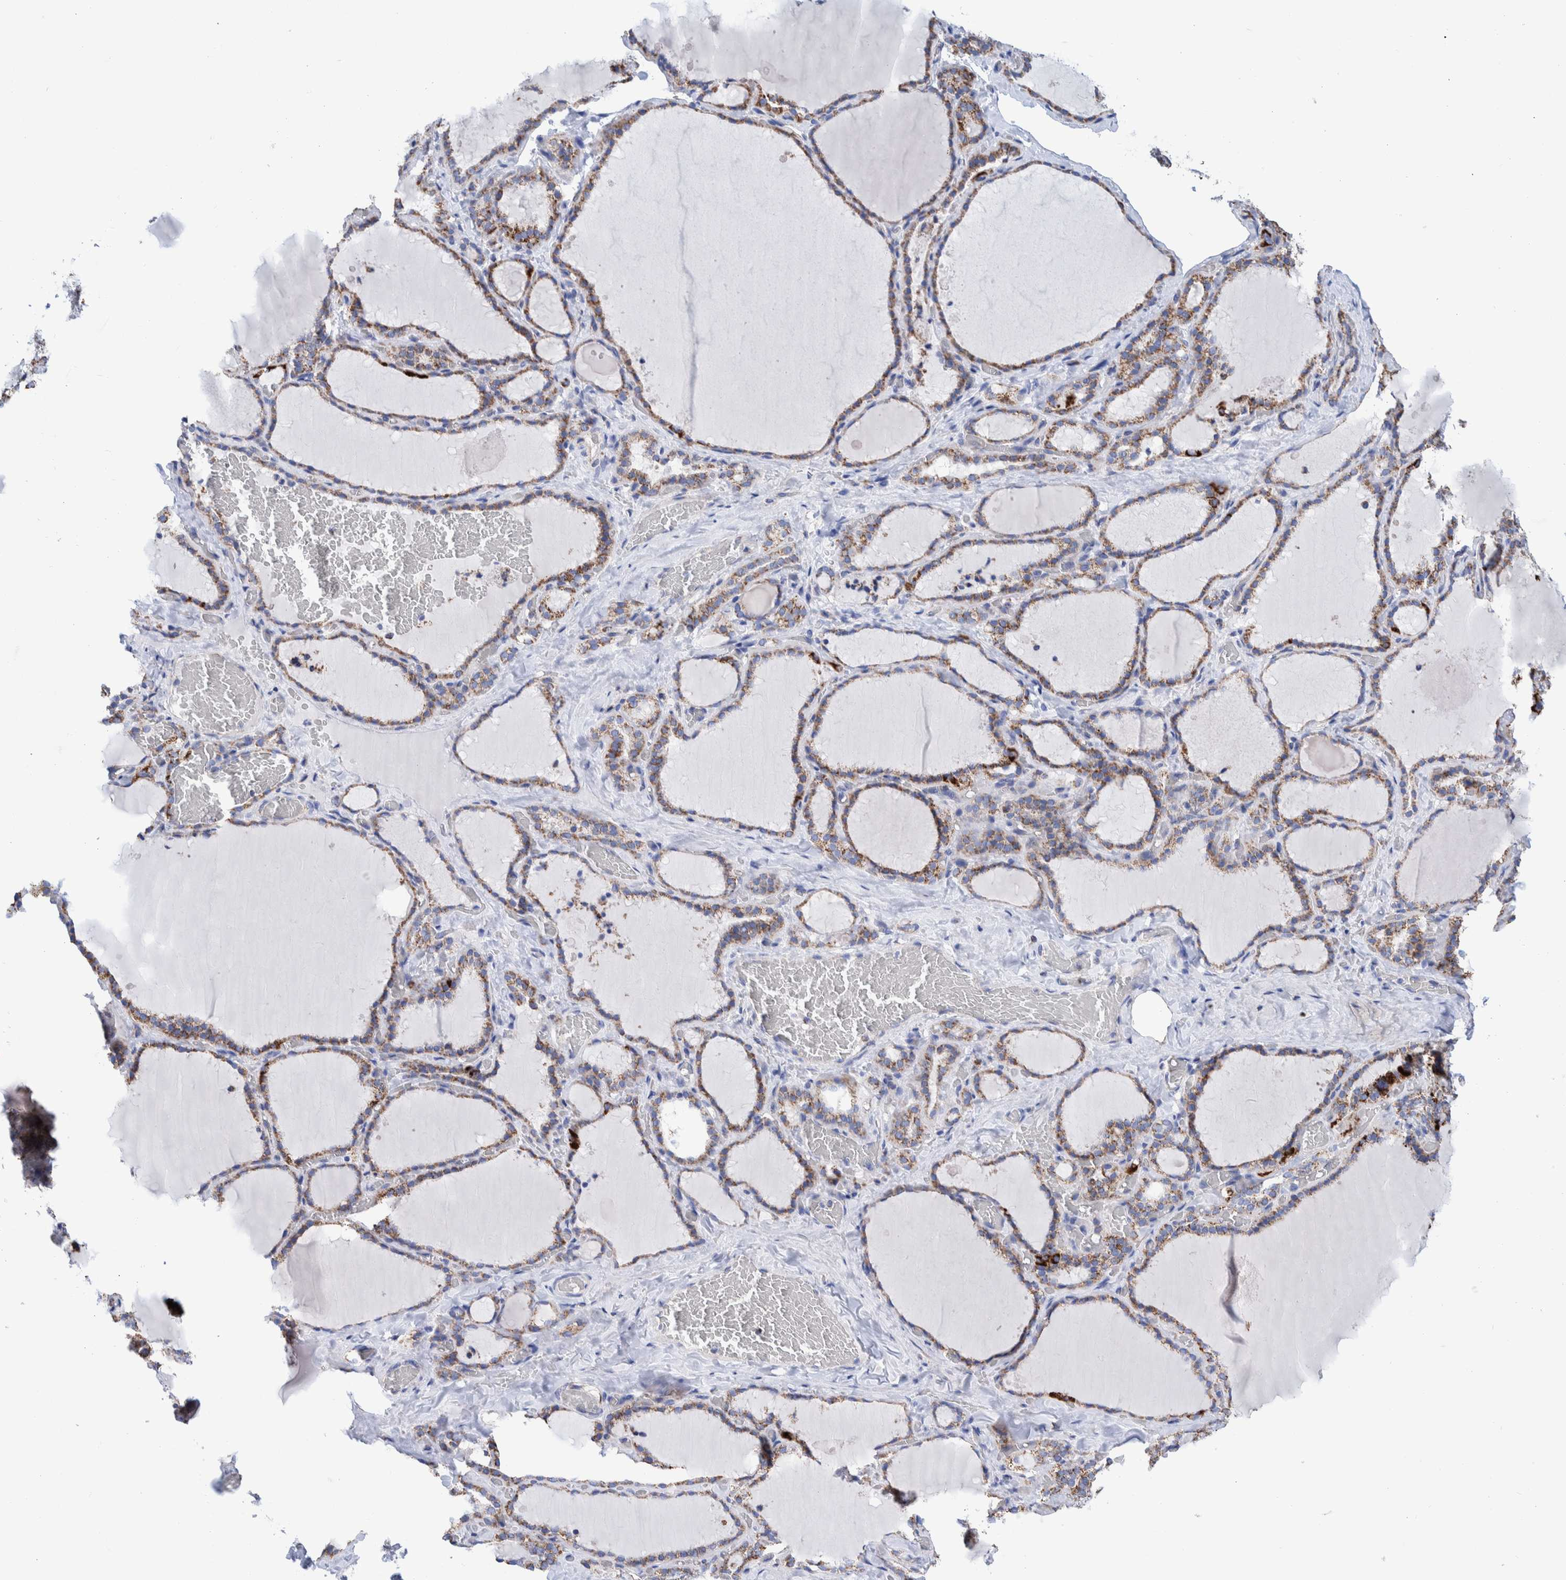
{"staining": {"intensity": "moderate", "quantity": ">75%", "location": "cytoplasmic/membranous"}, "tissue": "thyroid gland", "cell_type": "Glandular cells", "image_type": "normal", "snomed": [{"axis": "morphology", "description": "Normal tissue, NOS"}, {"axis": "topography", "description": "Thyroid gland"}], "caption": "Immunohistochemistry staining of benign thyroid gland, which demonstrates medium levels of moderate cytoplasmic/membranous staining in about >75% of glandular cells indicating moderate cytoplasmic/membranous protein staining. The staining was performed using DAB (3,3'-diaminobenzidine) (brown) for protein detection and nuclei were counterstained in hematoxylin (blue).", "gene": "DECR1", "patient": {"sex": "female", "age": 22}}